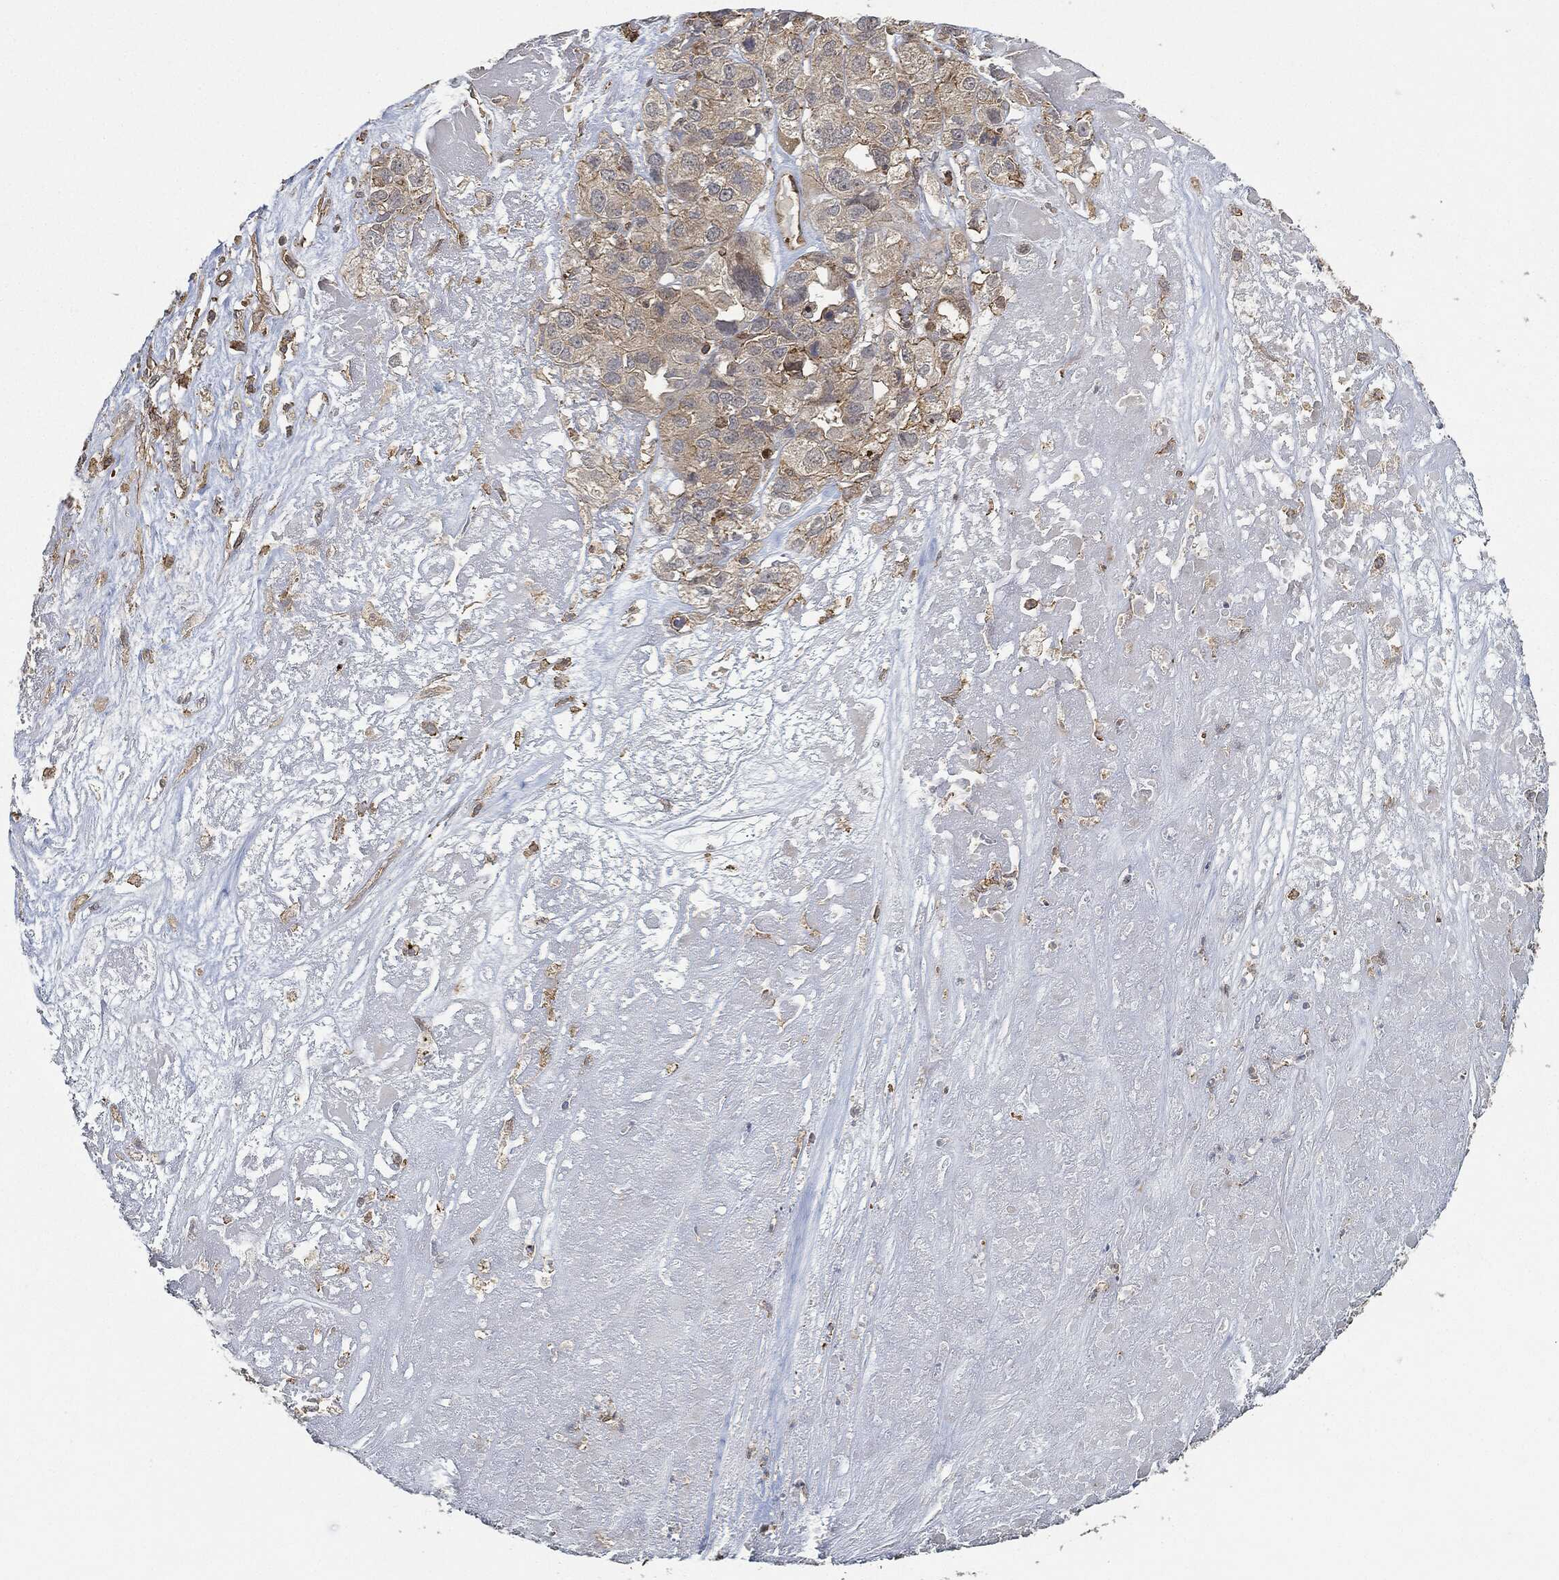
{"staining": {"intensity": "strong", "quantity": "25%-75%", "location": "cytoplasmic/membranous"}, "tissue": "ovarian cancer", "cell_type": "Tumor cells", "image_type": "cancer", "snomed": [{"axis": "morphology", "description": "Cystadenocarcinoma, serous, NOS"}, {"axis": "topography", "description": "Ovary"}], "caption": "Serous cystadenocarcinoma (ovarian) stained for a protein exhibits strong cytoplasmic/membranous positivity in tumor cells. The staining was performed using DAB, with brown indicating positive protein expression. Nuclei are stained blue with hematoxylin.", "gene": "TPT1", "patient": {"sex": "female", "age": 87}}